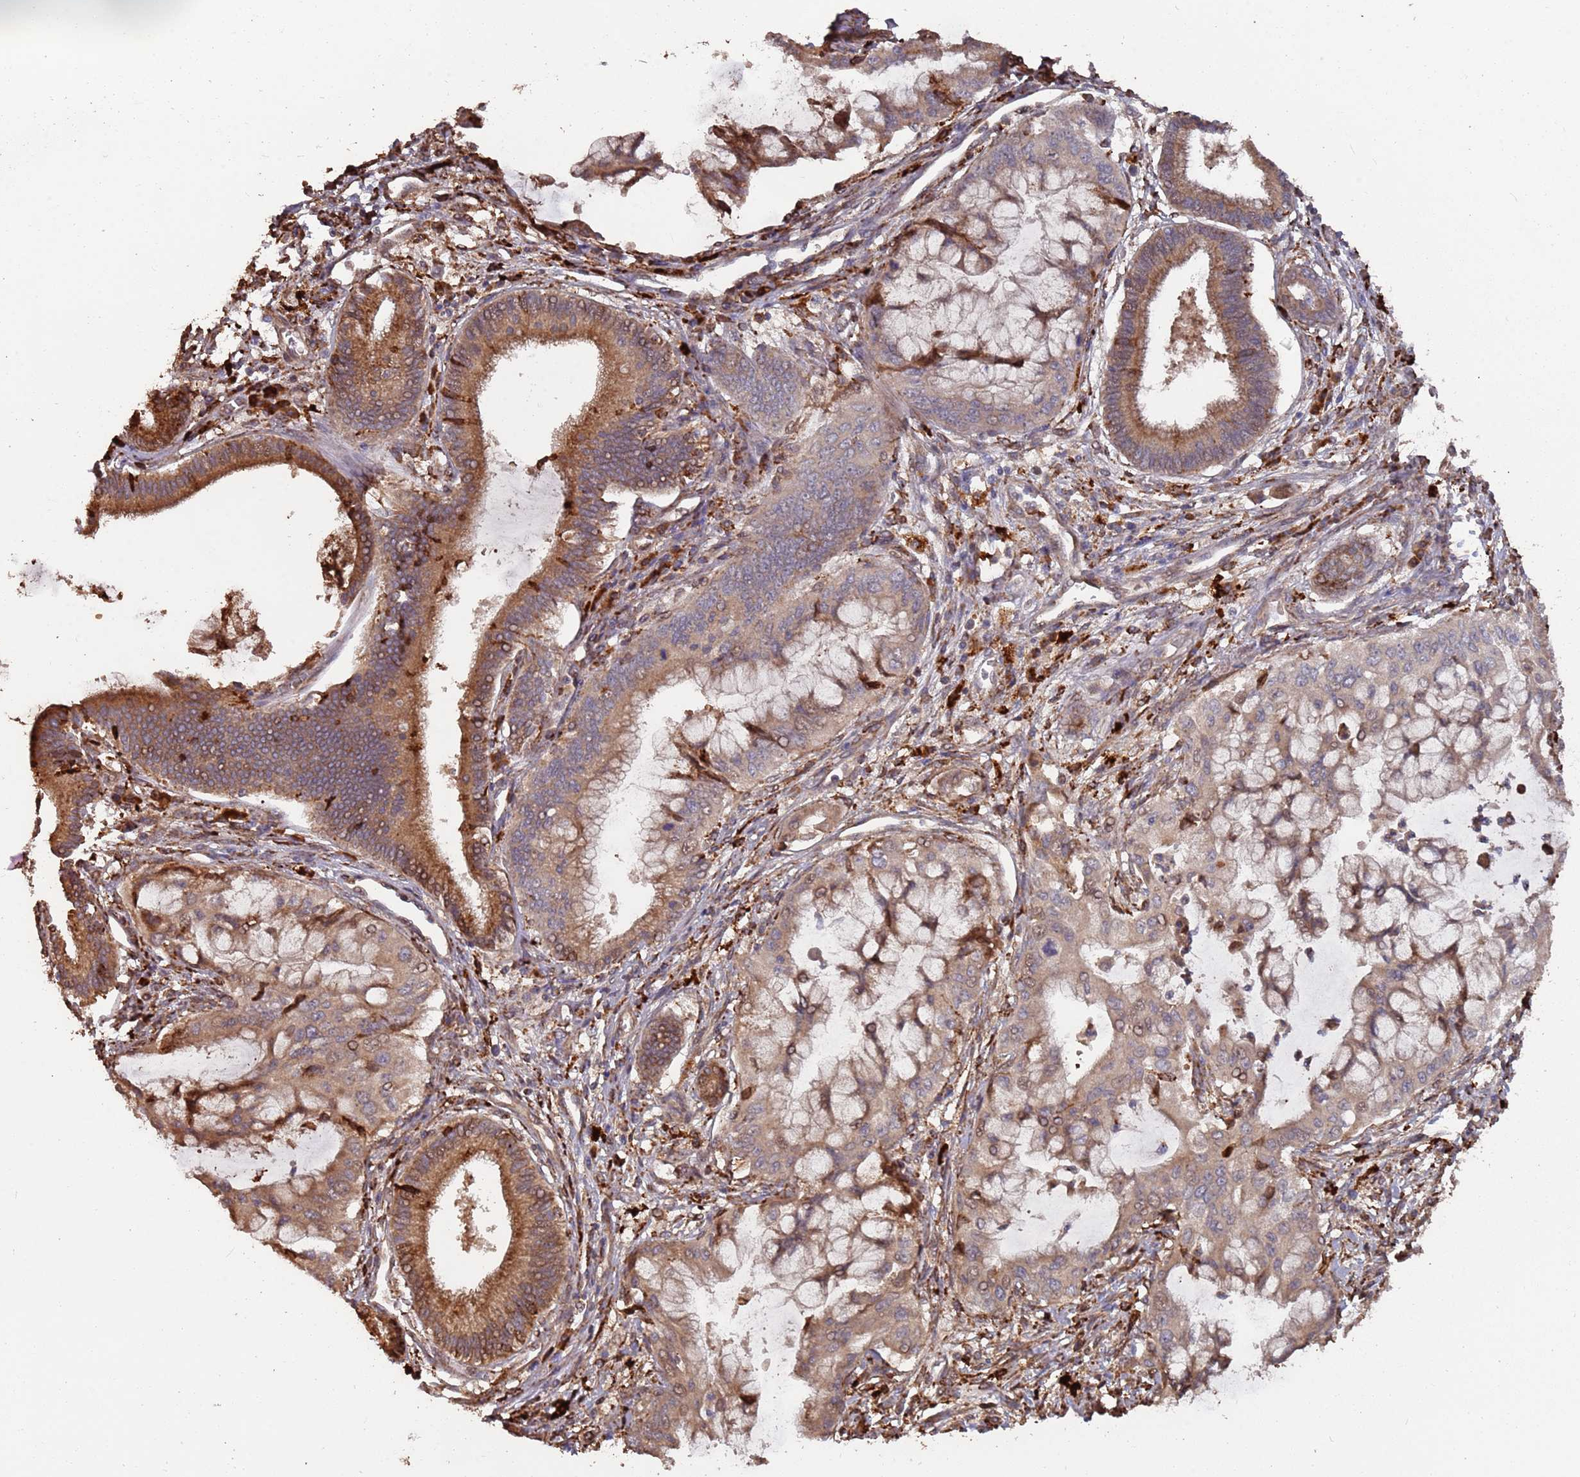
{"staining": {"intensity": "strong", "quantity": ">75%", "location": "cytoplasmic/membranous"}, "tissue": "pancreatic cancer", "cell_type": "Tumor cells", "image_type": "cancer", "snomed": [{"axis": "morphology", "description": "Adenocarcinoma, NOS"}, {"axis": "topography", "description": "Pancreas"}], "caption": "Protein positivity by immunohistochemistry (IHC) demonstrates strong cytoplasmic/membranous staining in about >75% of tumor cells in adenocarcinoma (pancreatic).", "gene": "LACC1", "patient": {"sex": "male", "age": 46}}